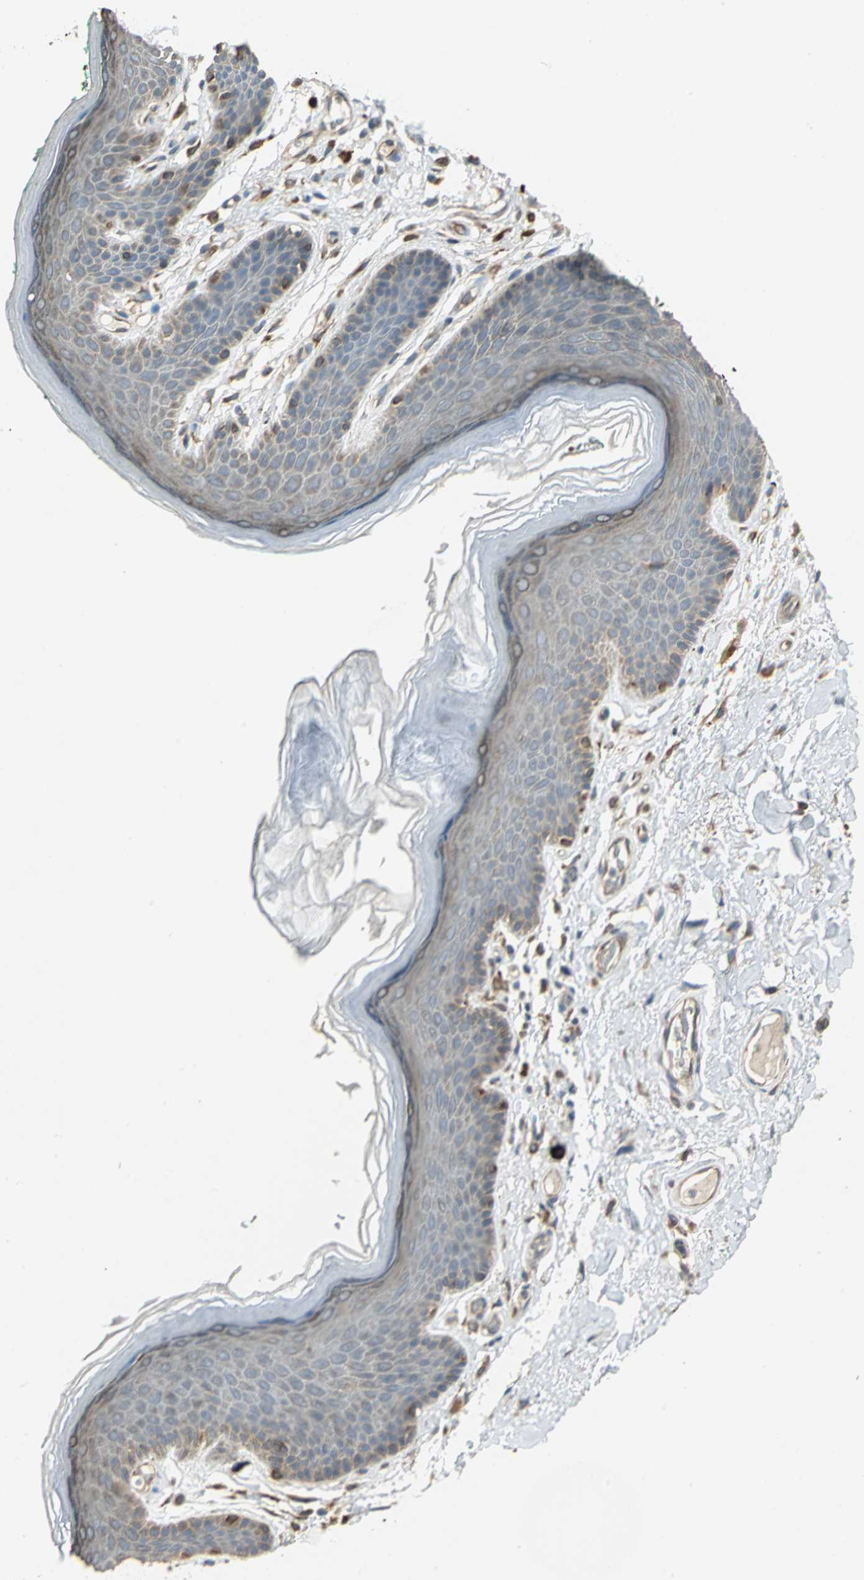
{"staining": {"intensity": "weak", "quantity": "25%-75%", "location": "cytoplasmic/membranous"}, "tissue": "skin", "cell_type": "Epidermal cells", "image_type": "normal", "snomed": [{"axis": "morphology", "description": "Normal tissue, NOS"}, {"axis": "topography", "description": "Anal"}], "caption": "Immunohistochemistry (IHC) of benign skin displays low levels of weak cytoplasmic/membranous staining in approximately 25%-75% of epidermal cells.", "gene": "SYVN1", "patient": {"sex": "male", "age": 74}}